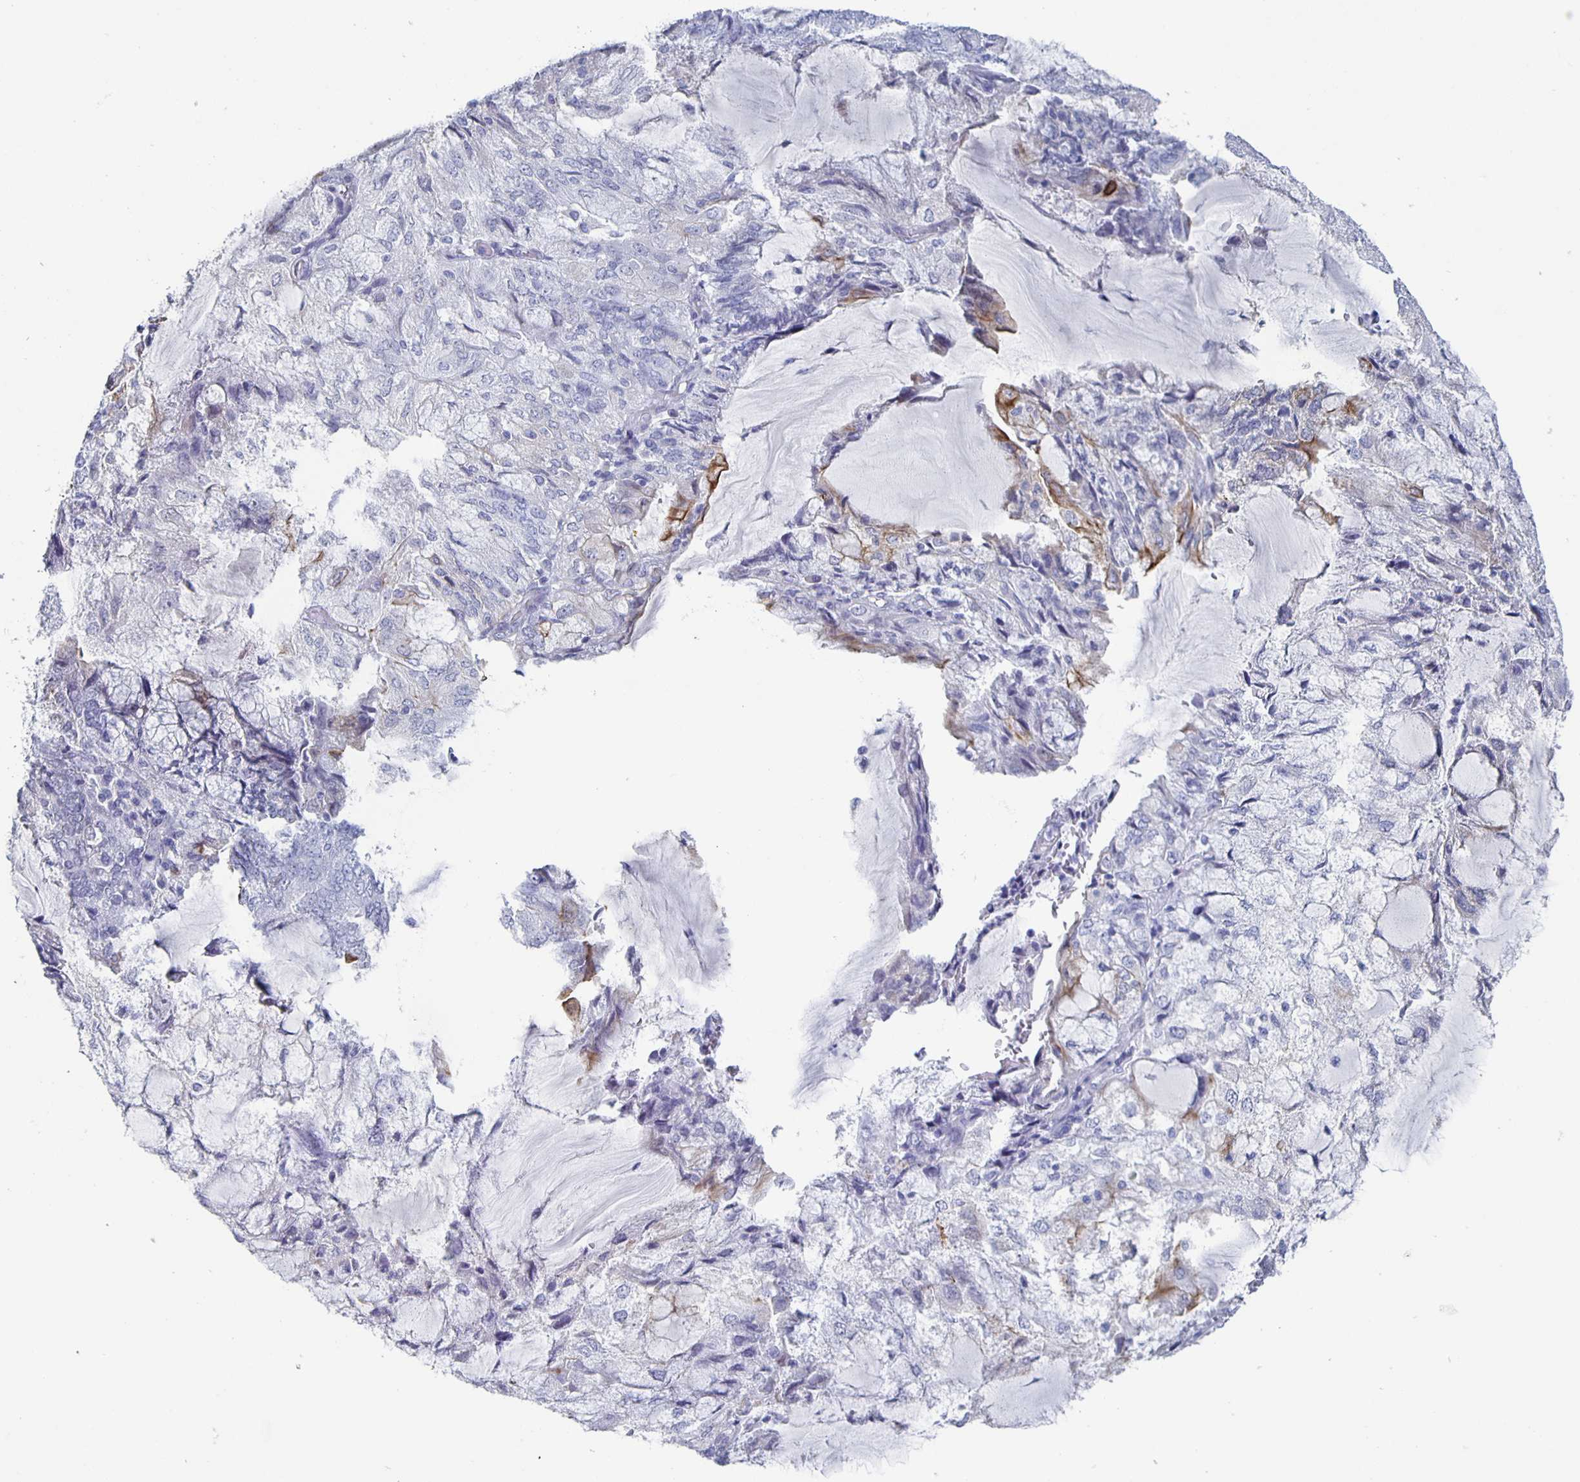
{"staining": {"intensity": "moderate", "quantity": "<25%", "location": "cytoplasmic/membranous"}, "tissue": "endometrial cancer", "cell_type": "Tumor cells", "image_type": "cancer", "snomed": [{"axis": "morphology", "description": "Adenocarcinoma, NOS"}, {"axis": "topography", "description": "Endometrium"}], "caption": "This is a micrograph of immunohistochemistry staining of endometrial cancer (adenocarcinoma), which shows moderate staining in the cytoplasmic/membranous of tumor cells.", "gene": "CCDC17", "patient": {"sex": "female", "age": 81}}